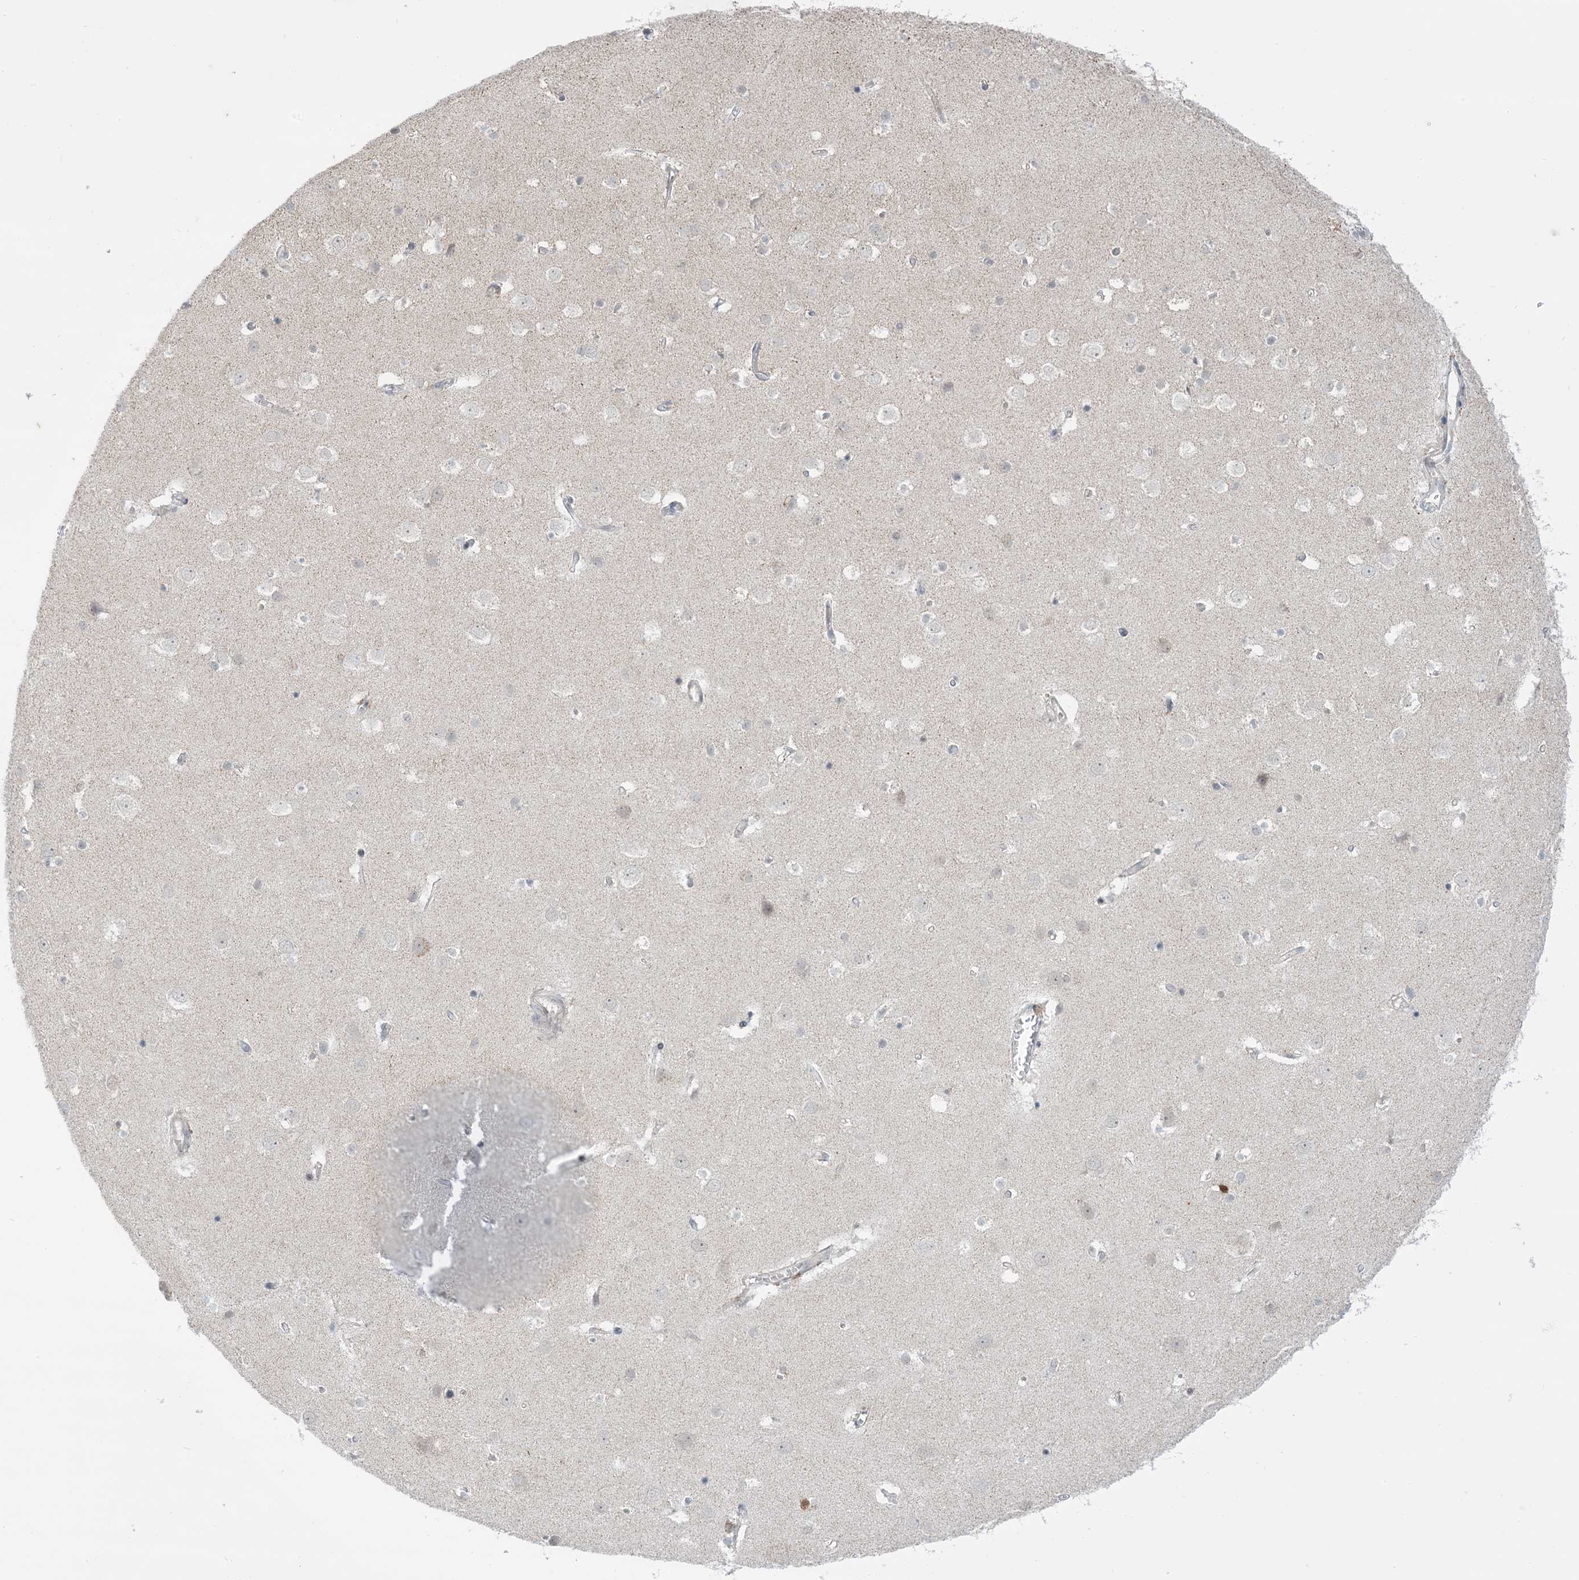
{"staining": {"intensity": "negative", "quantity": "none", "location": "none"}, "tissue": "cerebral cortex", "cell_type": "Endothelial cells", "image_type": "normal", "snomed": [{"axis": "morphology", "description": "Normal tissue, NOS"}, {"axis": "topography", "description": "Cerebral cortex"}], "caption": "IHC micrograph of unremarkable cerebral cortex: human cerebral cortex stained with DAB (3,3'-diaminobenzidine) exhibits no significant protein positivity in endothelial cells. (DAB IHC, high magnification).", "gene": "TFPT", "patient": {"sex": "male", "age": 54}}